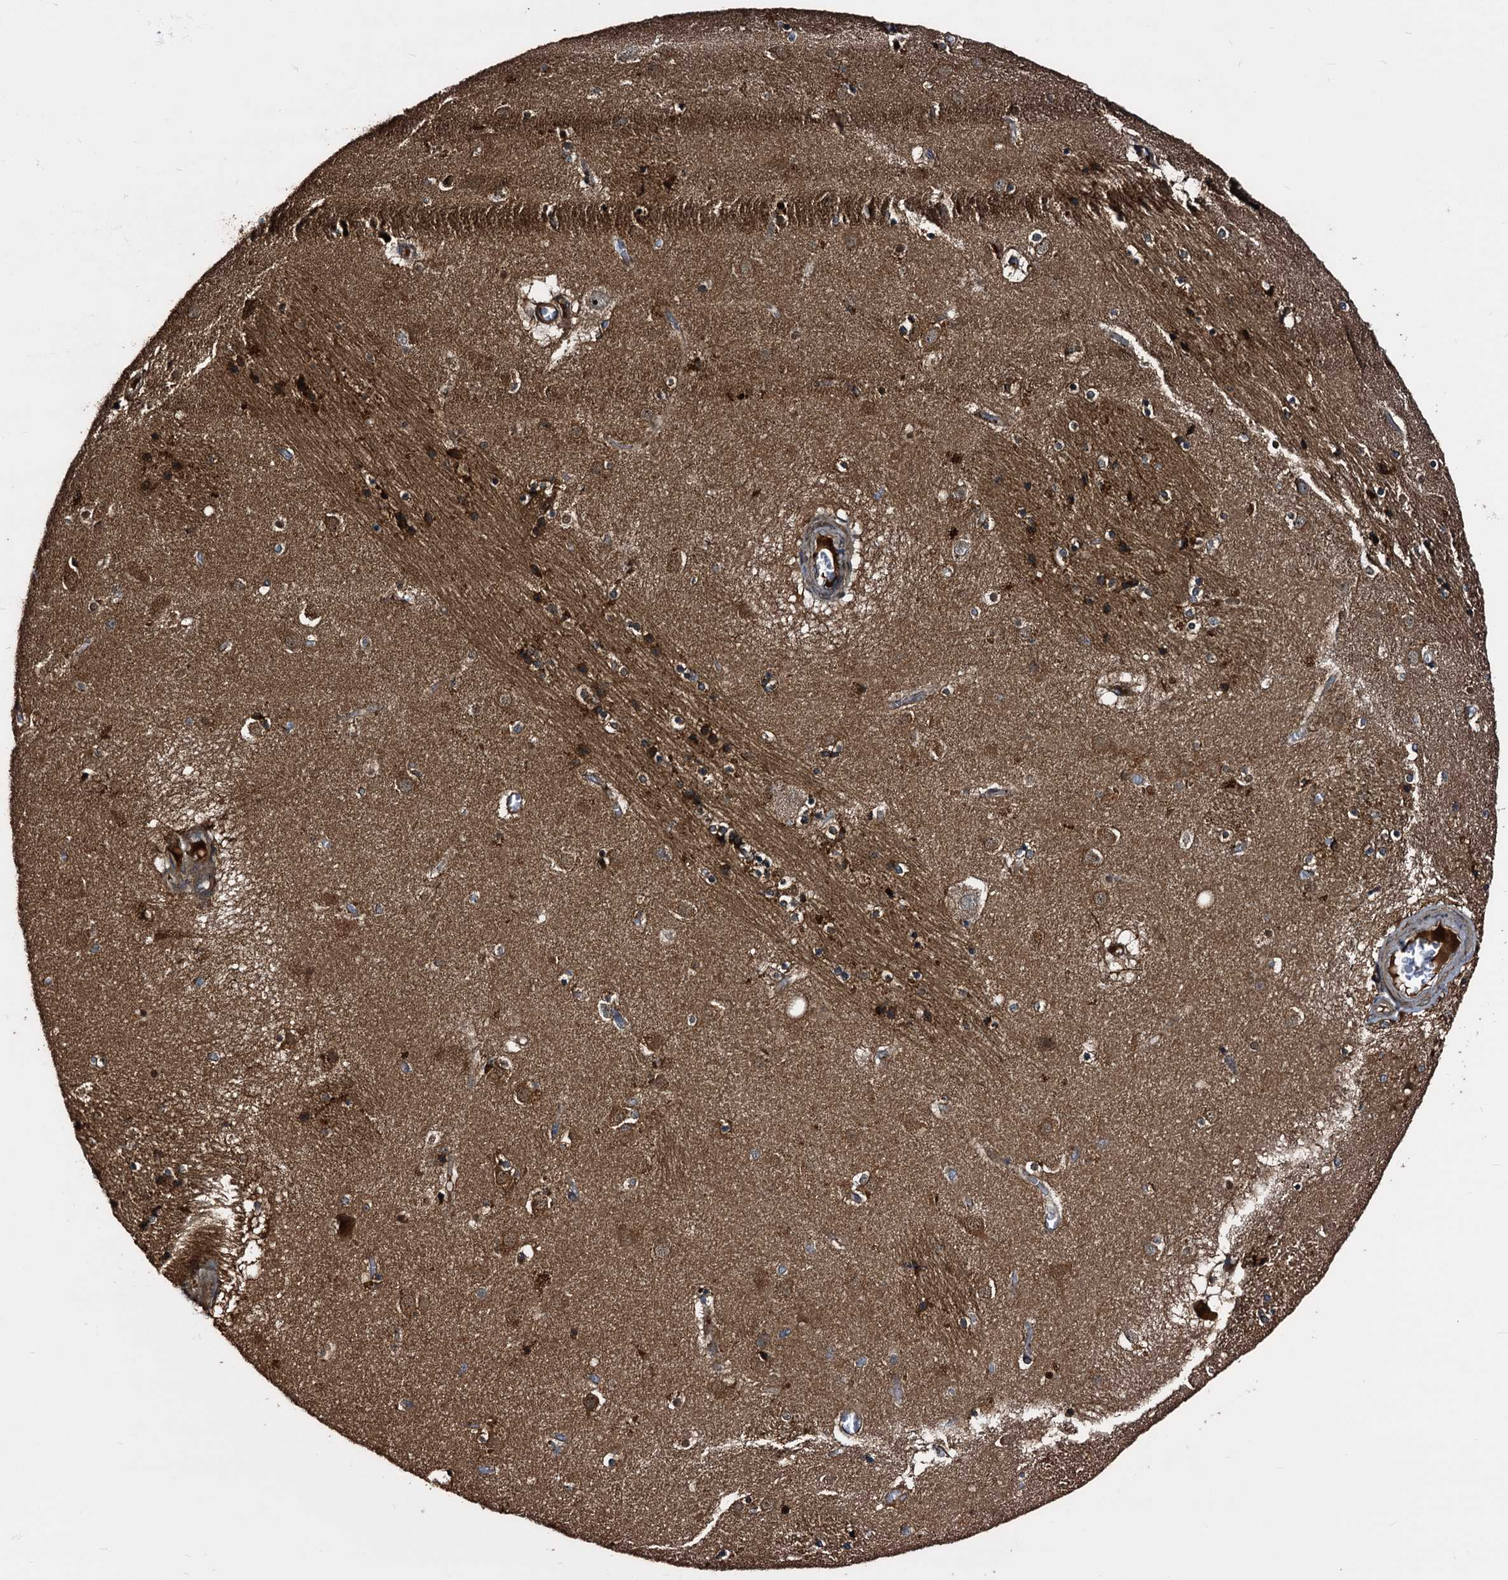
{"staining": {"intensity": "strong", "quantity": ">75%", "location": "cytoplasmic/membranous"}, "tissue": "caudate", "cell_type": "Glial cells", "image_type": "normal", "snomed": [{"axis": "morphology", "description": "Normal tissue, NOS"}, {"axis": "topography", "description": "Lateral ventricle wall"}], "caption": "Normal caudate exhibits strong cytoplasmic/membranous positivity in about >75% of glial cells, visualized by immunohistochemistry. The staining was performed using DAB (3,3'-diaminobenzidine), with brown indicating positive protein expression. Nuclei are stained blue with hematoxylin.", "gene": "PEX5", "patient": {"sex": "male", "age": 70}}